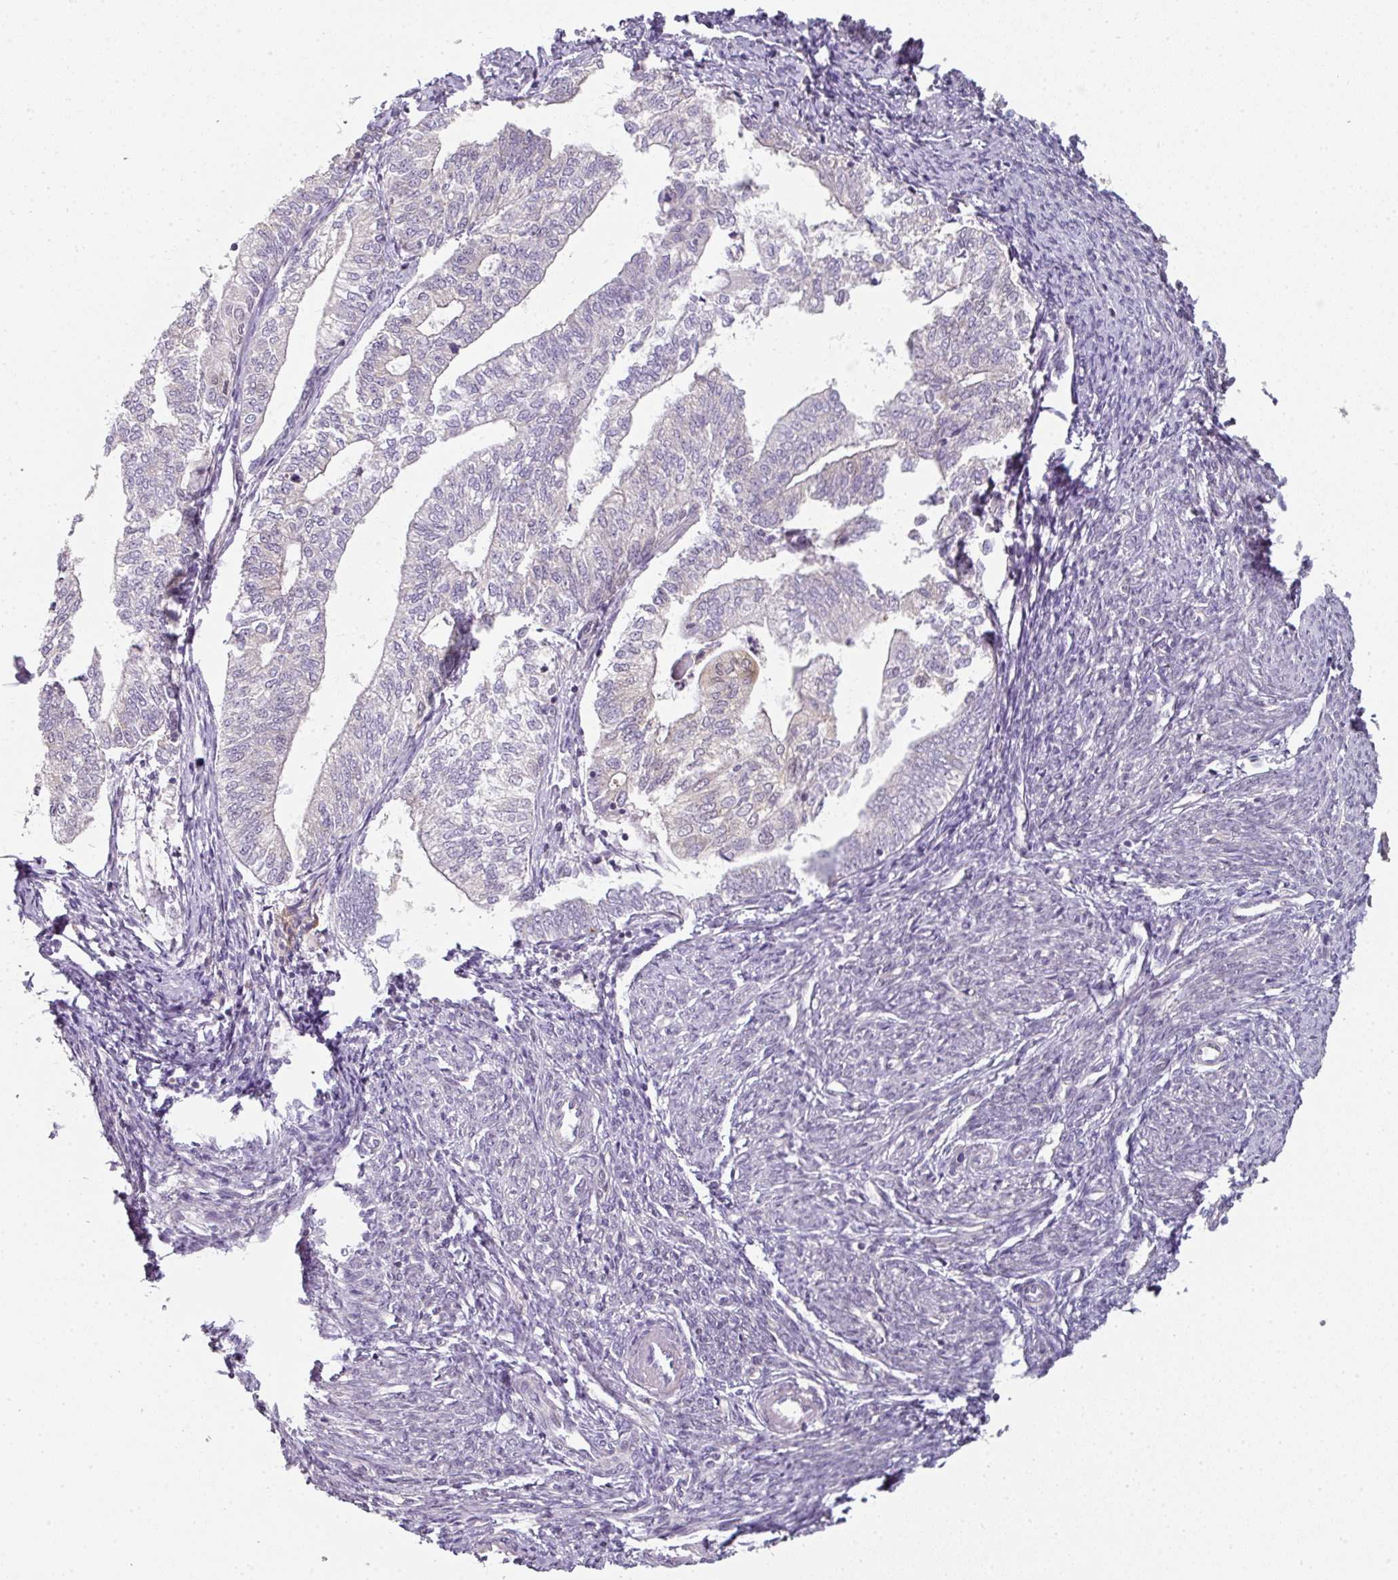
{"staining": {"intensity": "negative", "quantity": "none", "location": "none"}, "tissue": "smooth muscle", "cell_type": "Smooth muscle cells", "image_type": "normal", "snomed": [{"axis": "morphology", "description": "Normal tissue, NOS"}, {"axis": "topography", "description": "Smooth muscle"}, {"axis": "topography", "description": "Fallopian tube"}], "caption": "Immunohistochemistry photomicrograph of benign smooth muscle: smooth muscle stained with DAB (3,3'-diaminobenzidine) reveals no significant protein positivity in smooth muscle cells. Brightfield microscopy of IHC stained with DAB (brown) and hematoxylin (blue), captured at high magnification.", "gene": "C19orf33", "patient": {"sex": "female", "age": 59}}